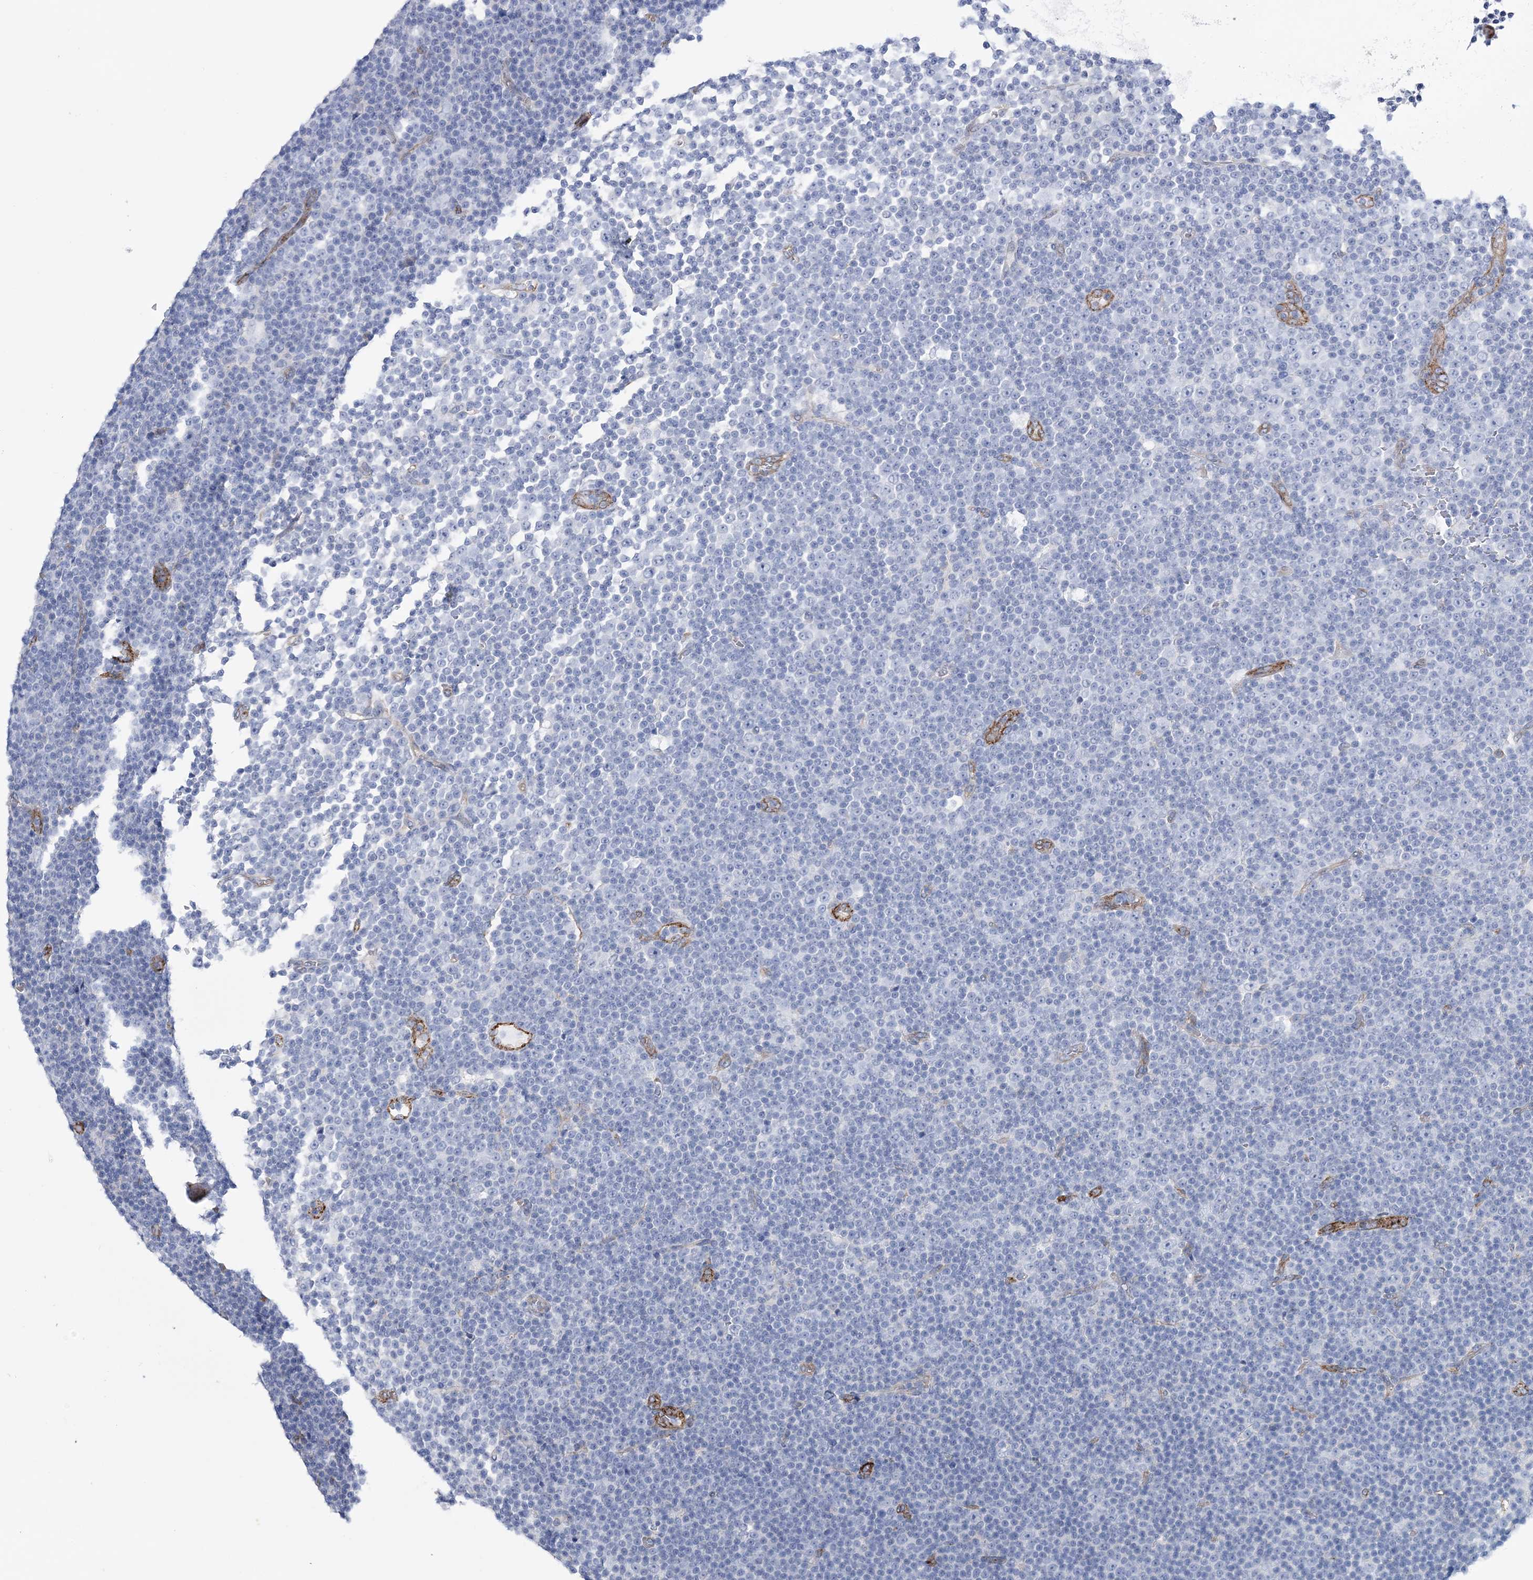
{"staining": {"intensity": "negative", "quantity": "none", "location": "none"}, "tissue": "lymphoma", "cell_type": "Tumor cells", "image_type": "cancer", "snomed": [{"axis": "morphology", "description": "Malignant lymphoma, non-Hodgkin's type, Low grade"}, {"axis": "topography", "description": "Lymph node"}], "caption": "Image shows no protein staining in tumor cells of lymphoma tissue.", "gene": "RAB11FIP5", "patient": {"sex": "female", "age": 67}}